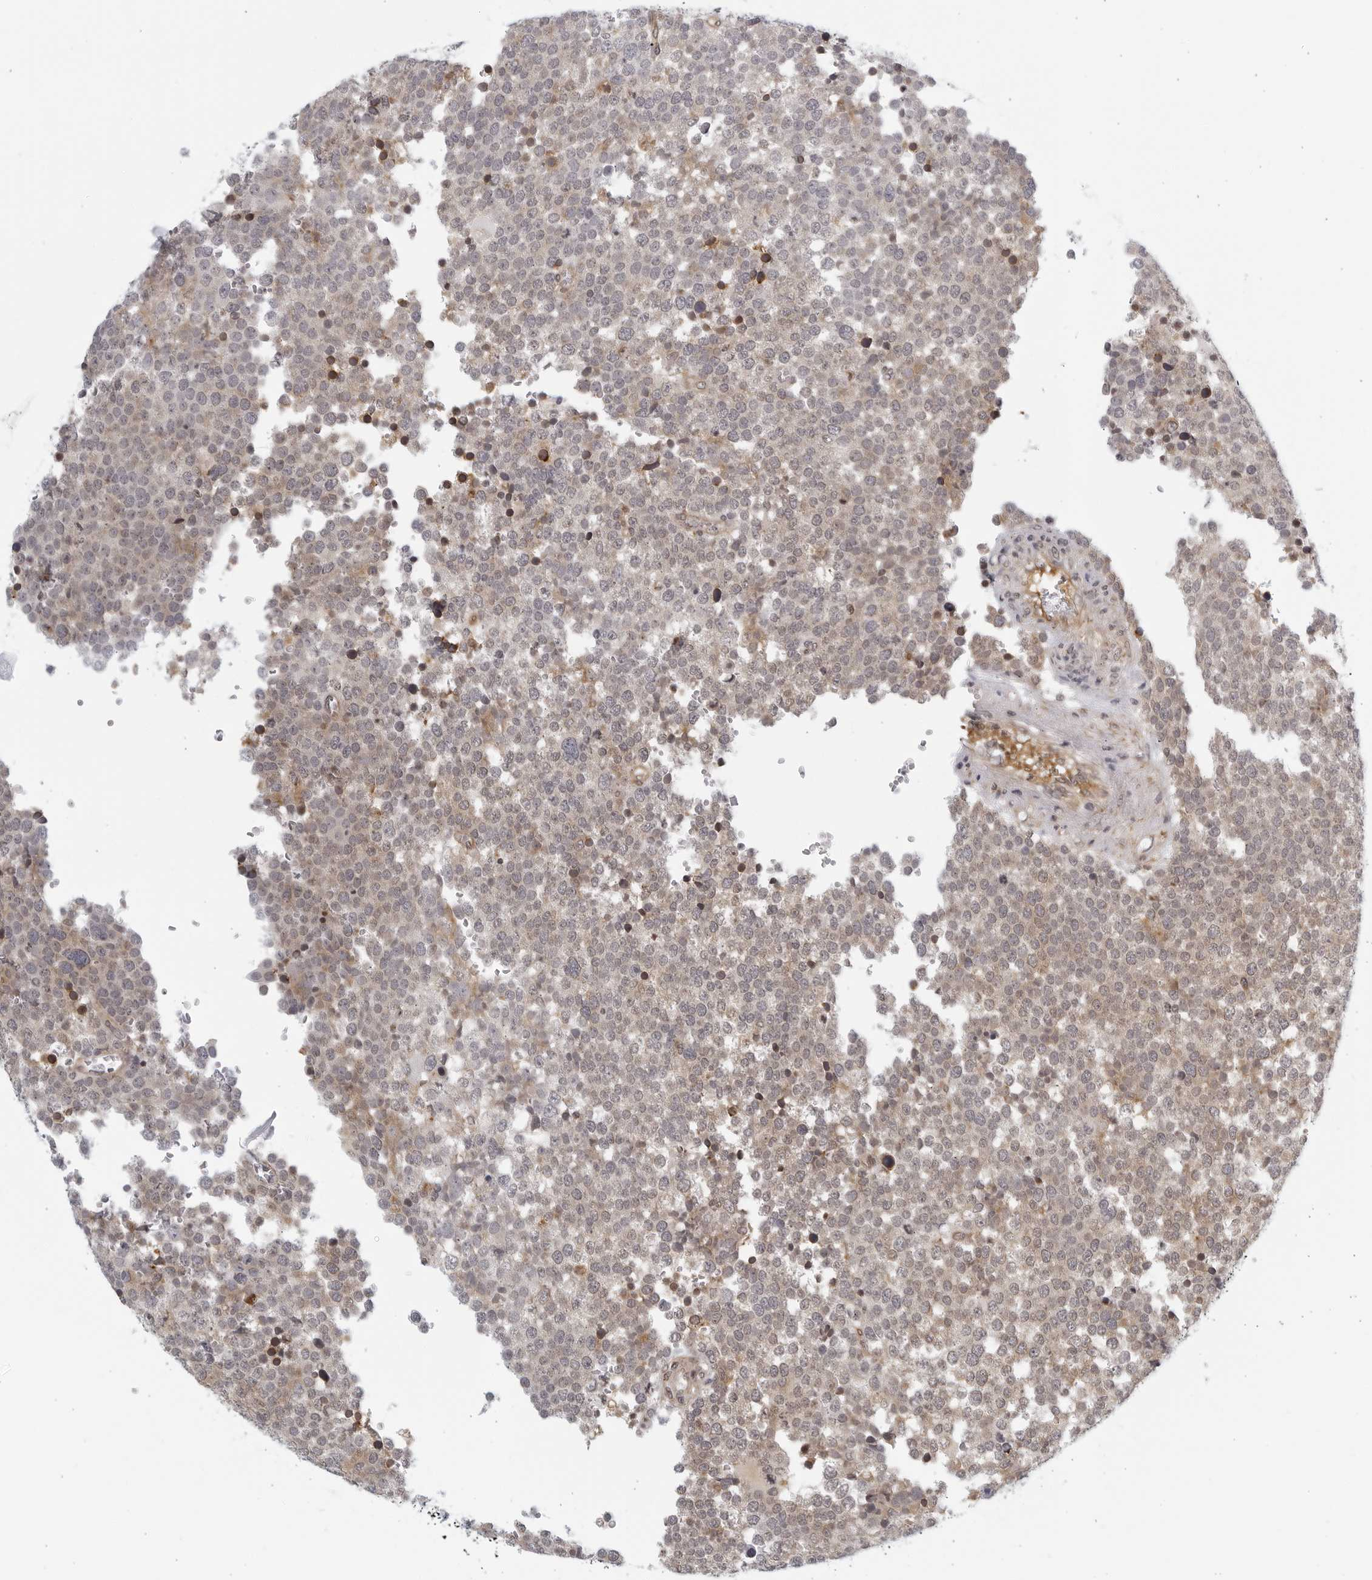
{"staining": {"intensity": "weak", "quantity": "25%-75%", "location": "cytoplasmic/membranous"}, "tissue": "testis cancer", "cell_type": "Tumor cells", "image_type": "cancer", "snomed": [{"axis": "morphology", "description": "Seminoma, NOS"}, {"axis": "topography", "description": "Testis"}], "caption": "Seminoma (testis) stained with immunohistochemistry (IHC) shows weak cytoplasmic/membranous positivity in about 25%-75% of tumor cells.", "gene": "SERTAD4", "patient": {"sex": "male", "age": 71}}